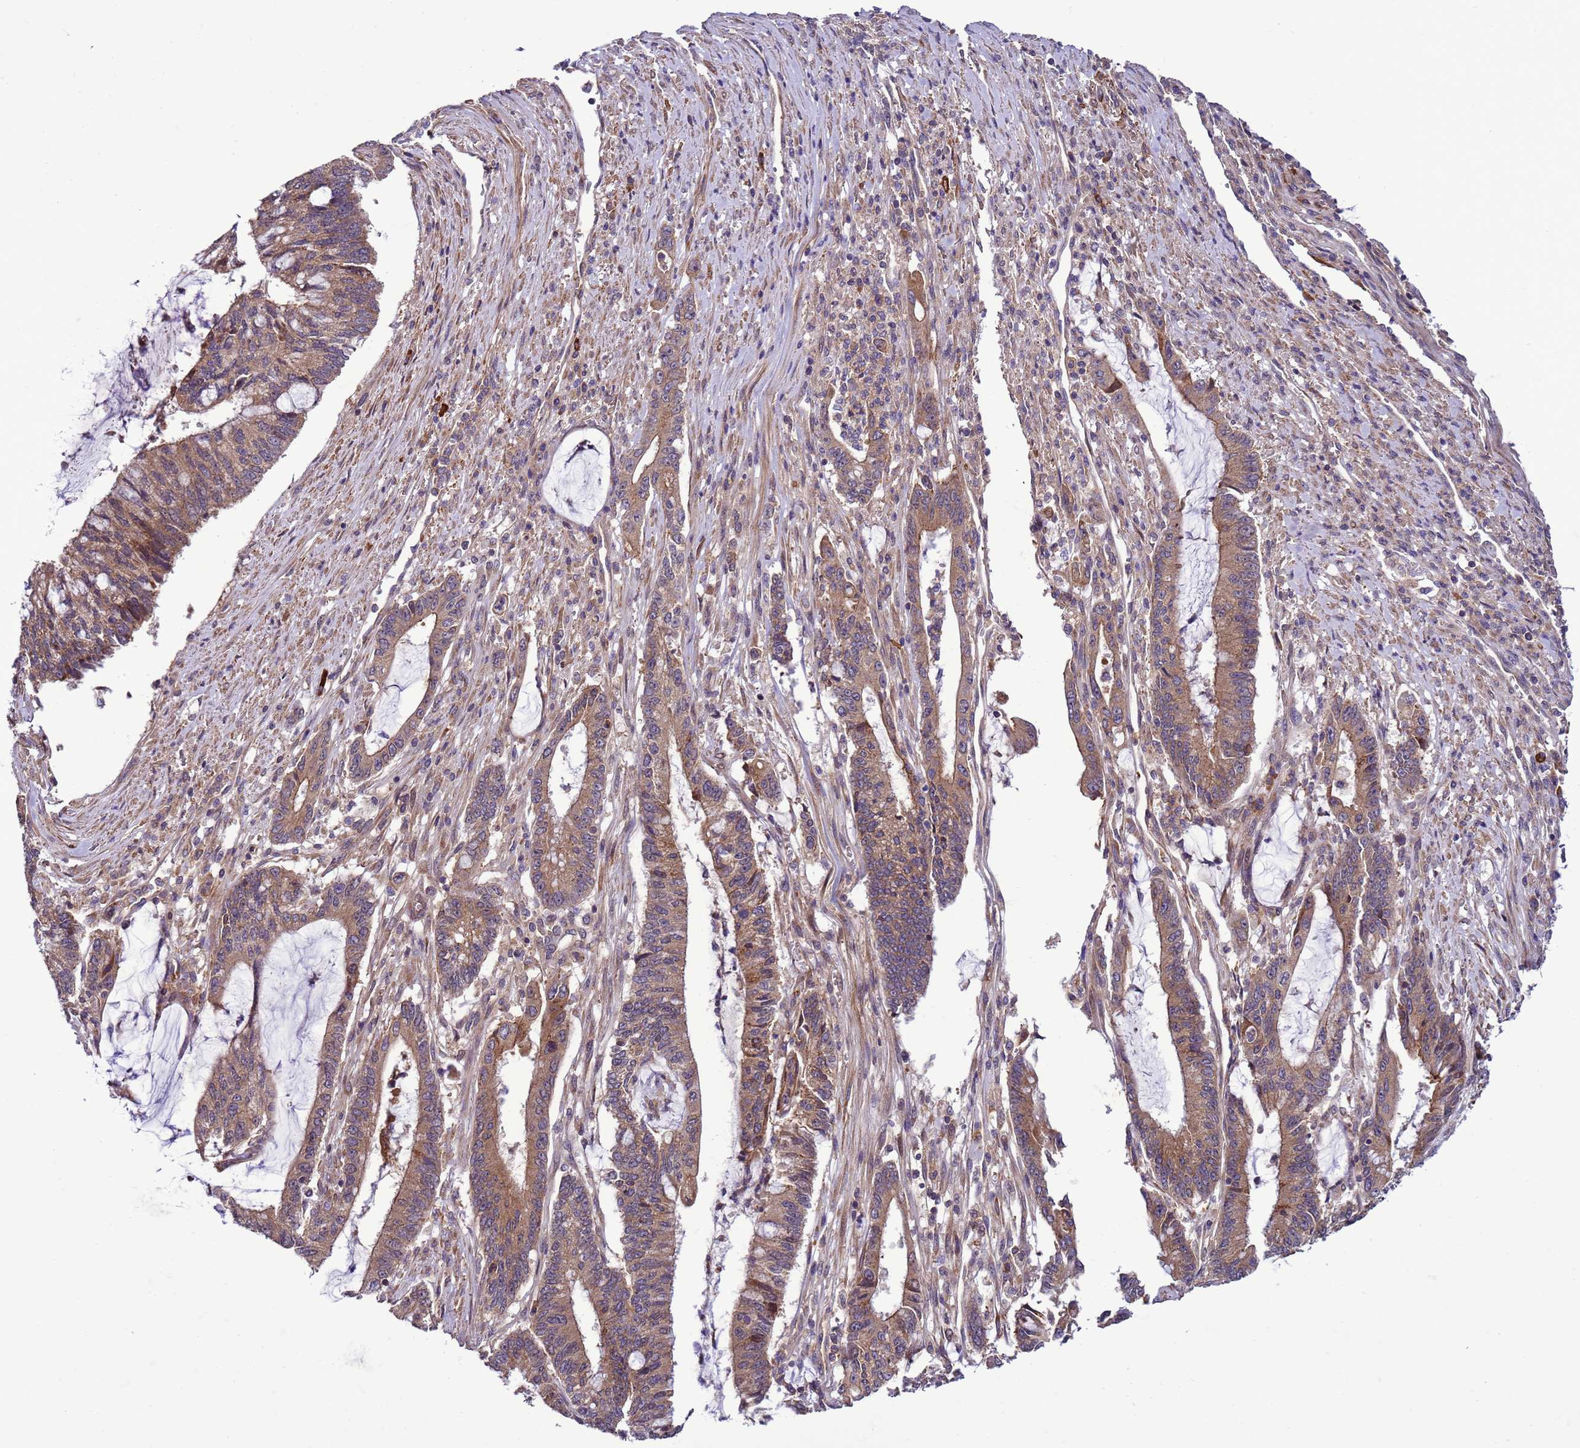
{"staining": {"intensity": "moderate", "quantity": ">75%", "location": "cytoplasmic/membranous"}, "tissue": "pancreatic cancer", "cell_type": "Tumor cells", "image_type": "cancer", "snomed": [{"axis": "morphology", "description": "Adenocarcinoma, NOS"}, {"axis": "topography", "description": "Pancreas"}], "caption": "Adenocarcinoma (pancreatic) was stained to show a protein in brown. There is medium levels of moderate cytoplasmic/membranous staining in about >75% of tumor cells.", "gene": "GEN1", "patient": {"sex": "female", "age": 50}}